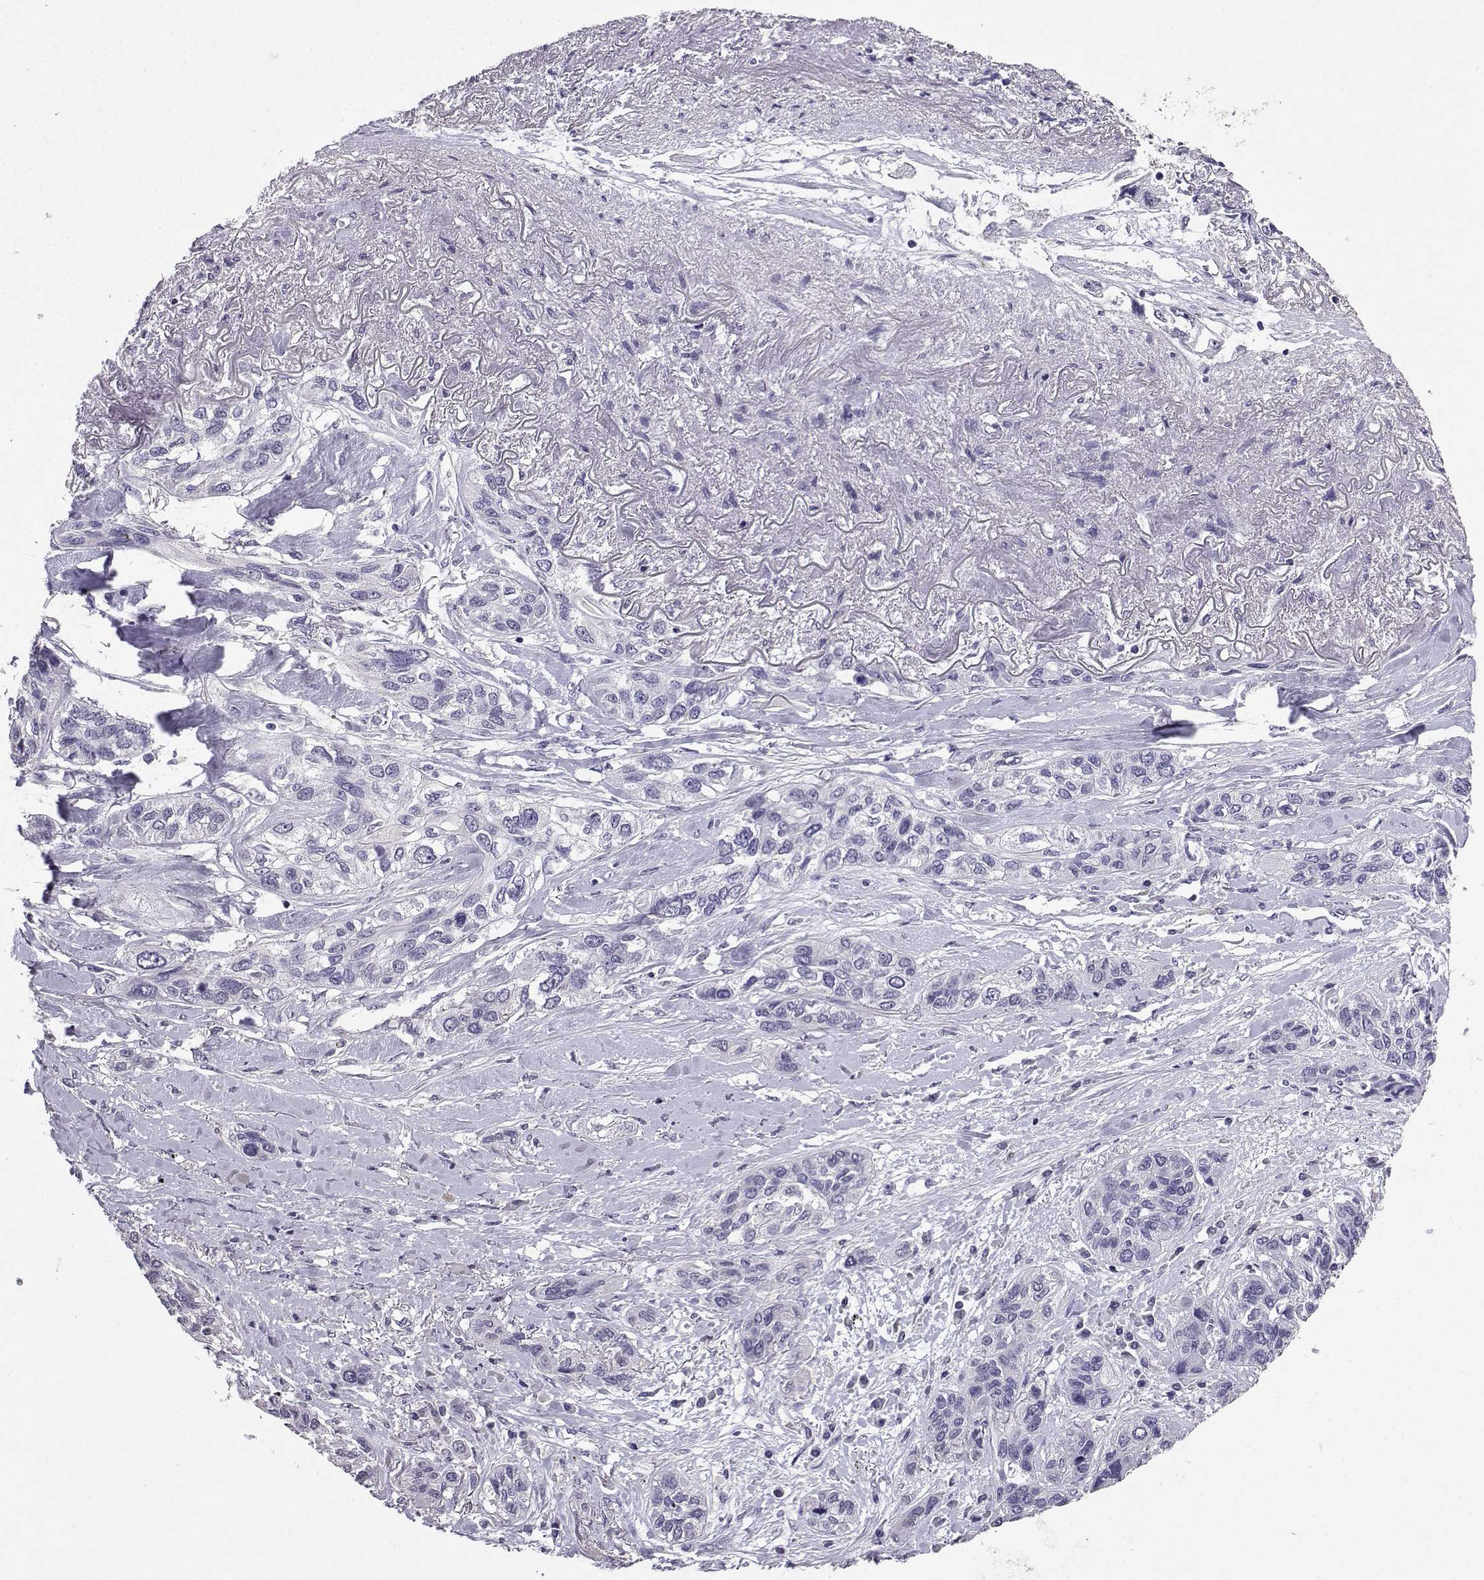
{"staining": {"intensity": "negative", "quantity": "none", "location": "none"}, "tissue": "lung cancer", "cell_type": "Tumor cells", "image_type": "cancer", "snomed": [{"axis": "morphology", "description": "Squamous cell carcinoma, NOS"}, {"axis": "topography", "description": "Lung"}], "caption": "This is an IHC histopathology image of lung cancer (squamous cell carcinoma). There is no staining in tumor cells.", "gene": "SPAG11B", "patient": {"sex": "female", "age": 70}}